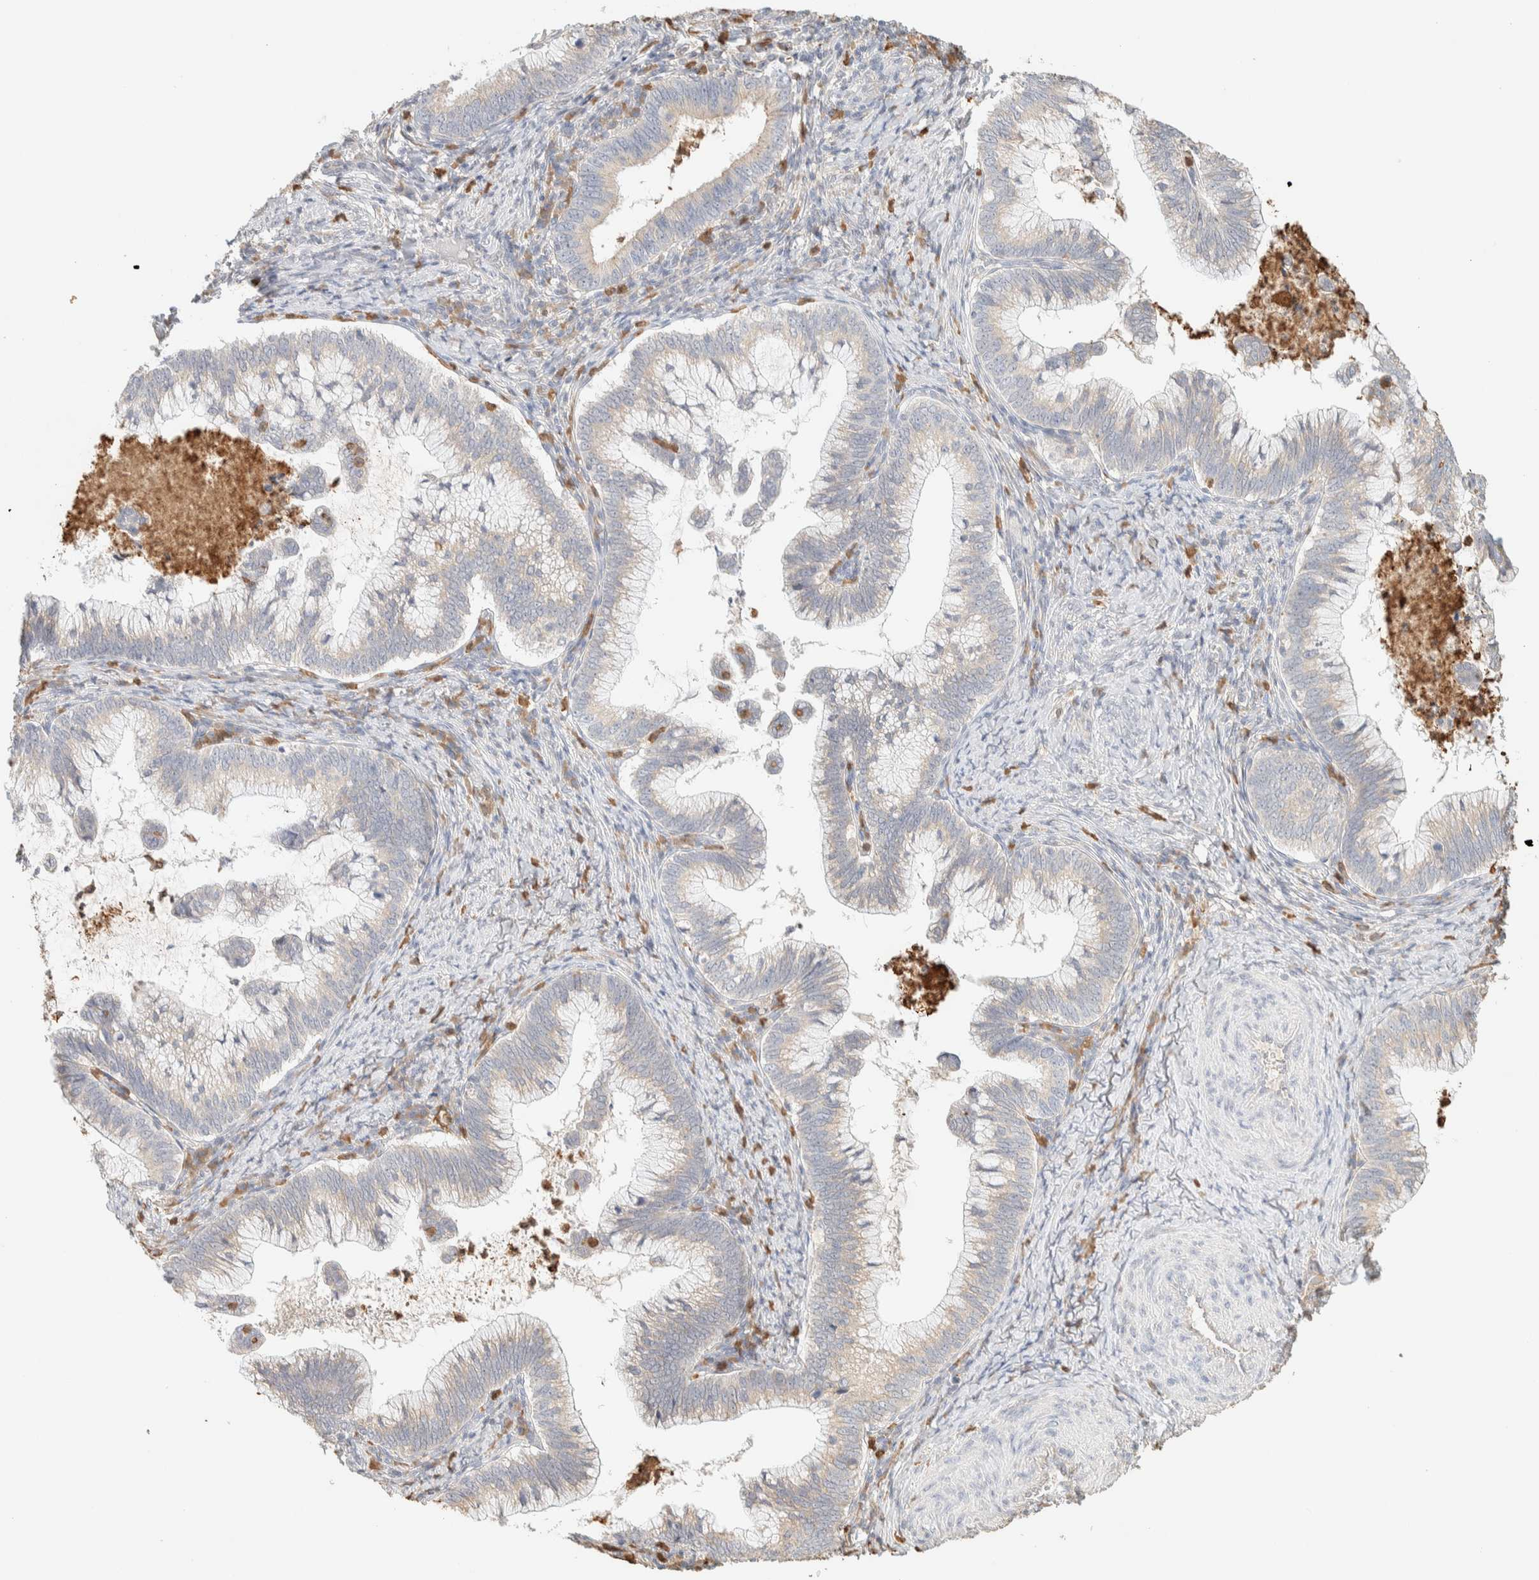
{"staining": {"intensity": "weak", "quantity": "25%-75%", "location": "cytoplasmic/membranous"}, "tissue": "cervical cancer", "cell_type": "Tumor cells", "image_type": "cancer", "snomed": [{"axis": "morphology", "description": "Adenocarcinoma, NOS"}, {"axis": "topography", "description": "Cervix"}], "caption": "Immunohistochemistry staining of cervical adenocarcinoma, which displays low levels of weak cytoplasmic/membranous positivity in approximately 25%-75% of tumor cells indicating weak cytoplasmic/membranous protein positivity. The staining was performed using DAB (brown) for protein detection and nuclei were counterstained in hematoxylin (blue).", "gene": "TTC3", "patient": {"sex": "female", "age": 36}}